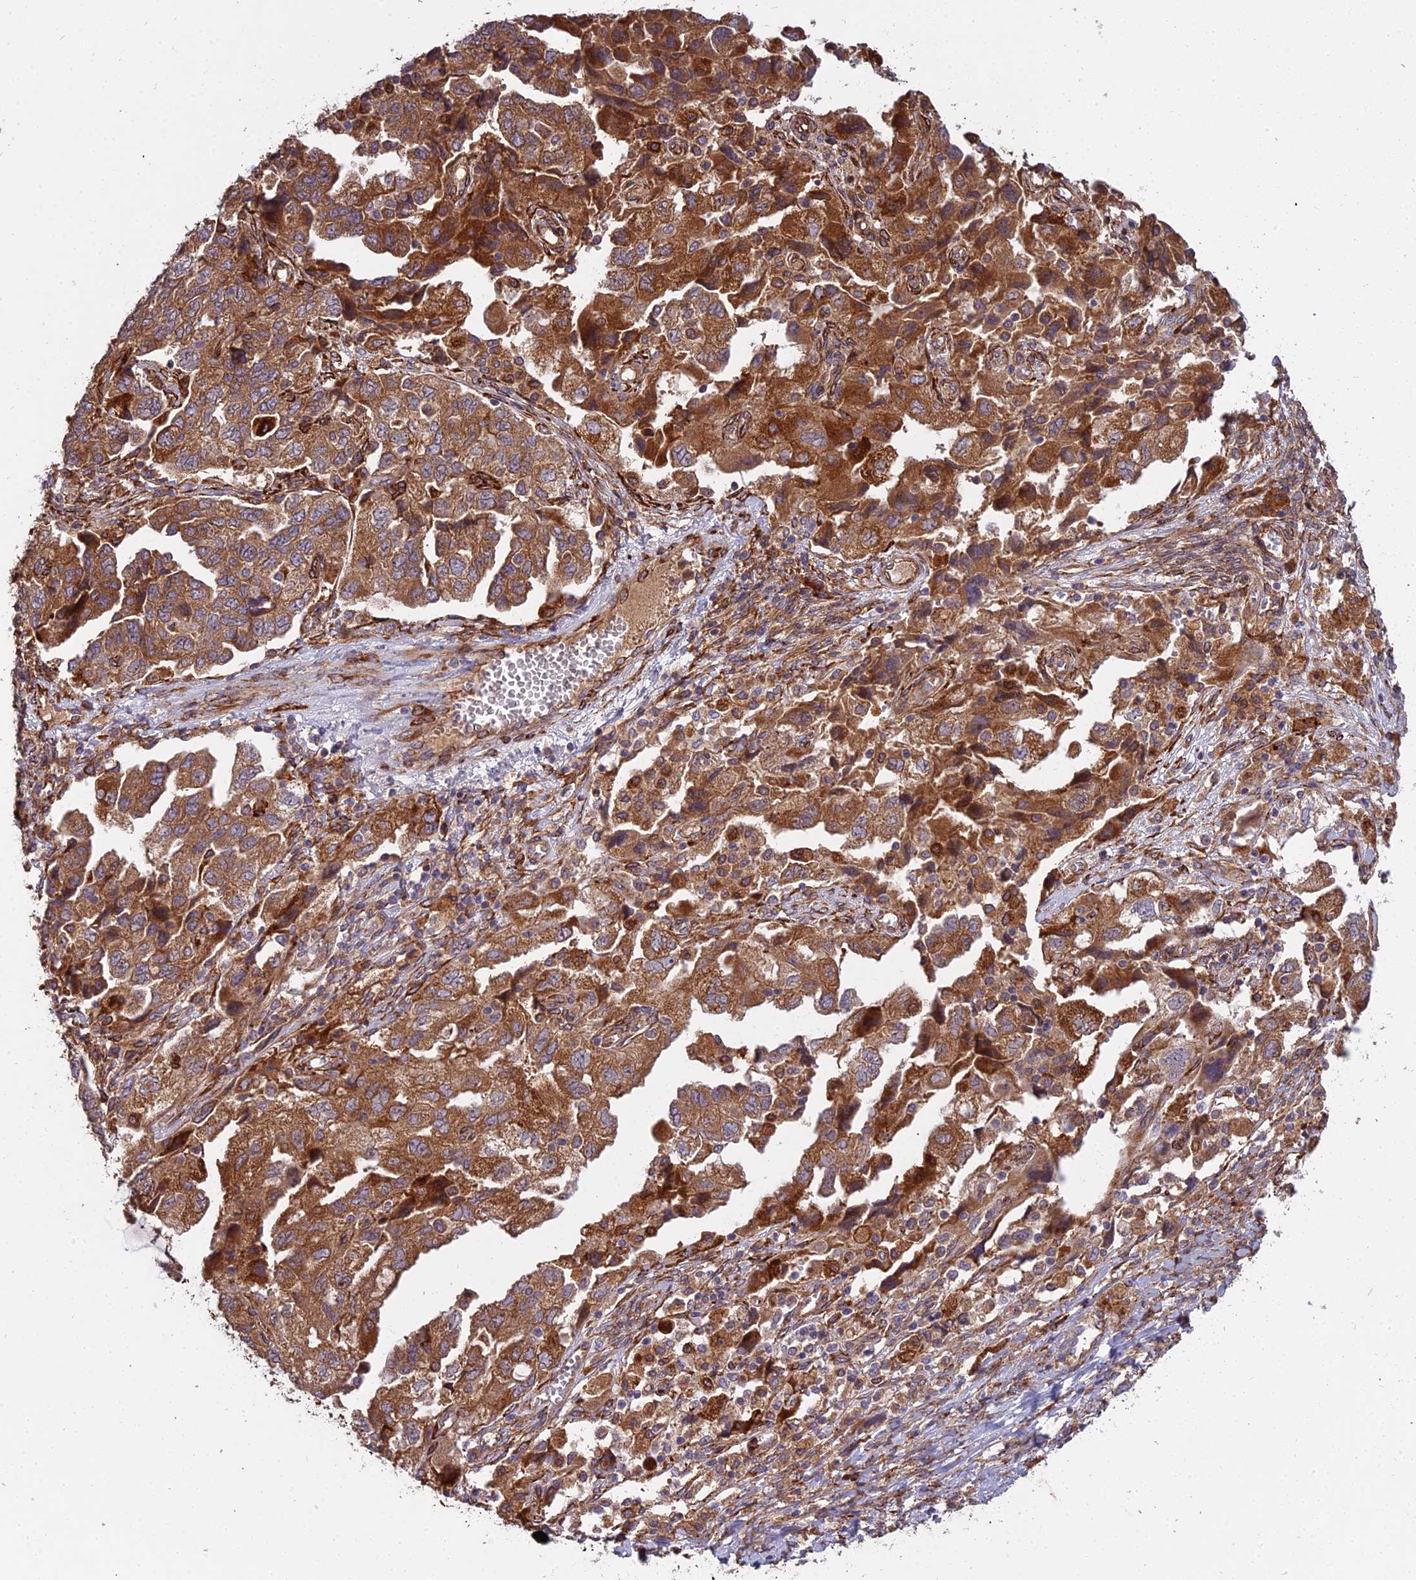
{"staining": {"intensity": "strong", "quantity": ">75%", "location": "cytoplasmic/membranous"}, "tissue": "ovarian cancer", "cell_type": "Tumor cells", "image_type": "cancer", "snomed": [{"axis": "morphology", "description": "Carcinoma, NOS"}, {"axis": "morphology", "description": "Cystadenocarcinoma, serous, NOS"}, {"axis": "topography", "description": "Ovary"}], "caption": "Immunohistochemistry of human ovarian cancer (serous cystadenocarcinoma) demonstrates high levels of strong cytoplasmic/membranous staining in approximately >75% of tumor cells.", "gene": "NDUFAF7", "patient": {"sex": "female", "age": 69}}